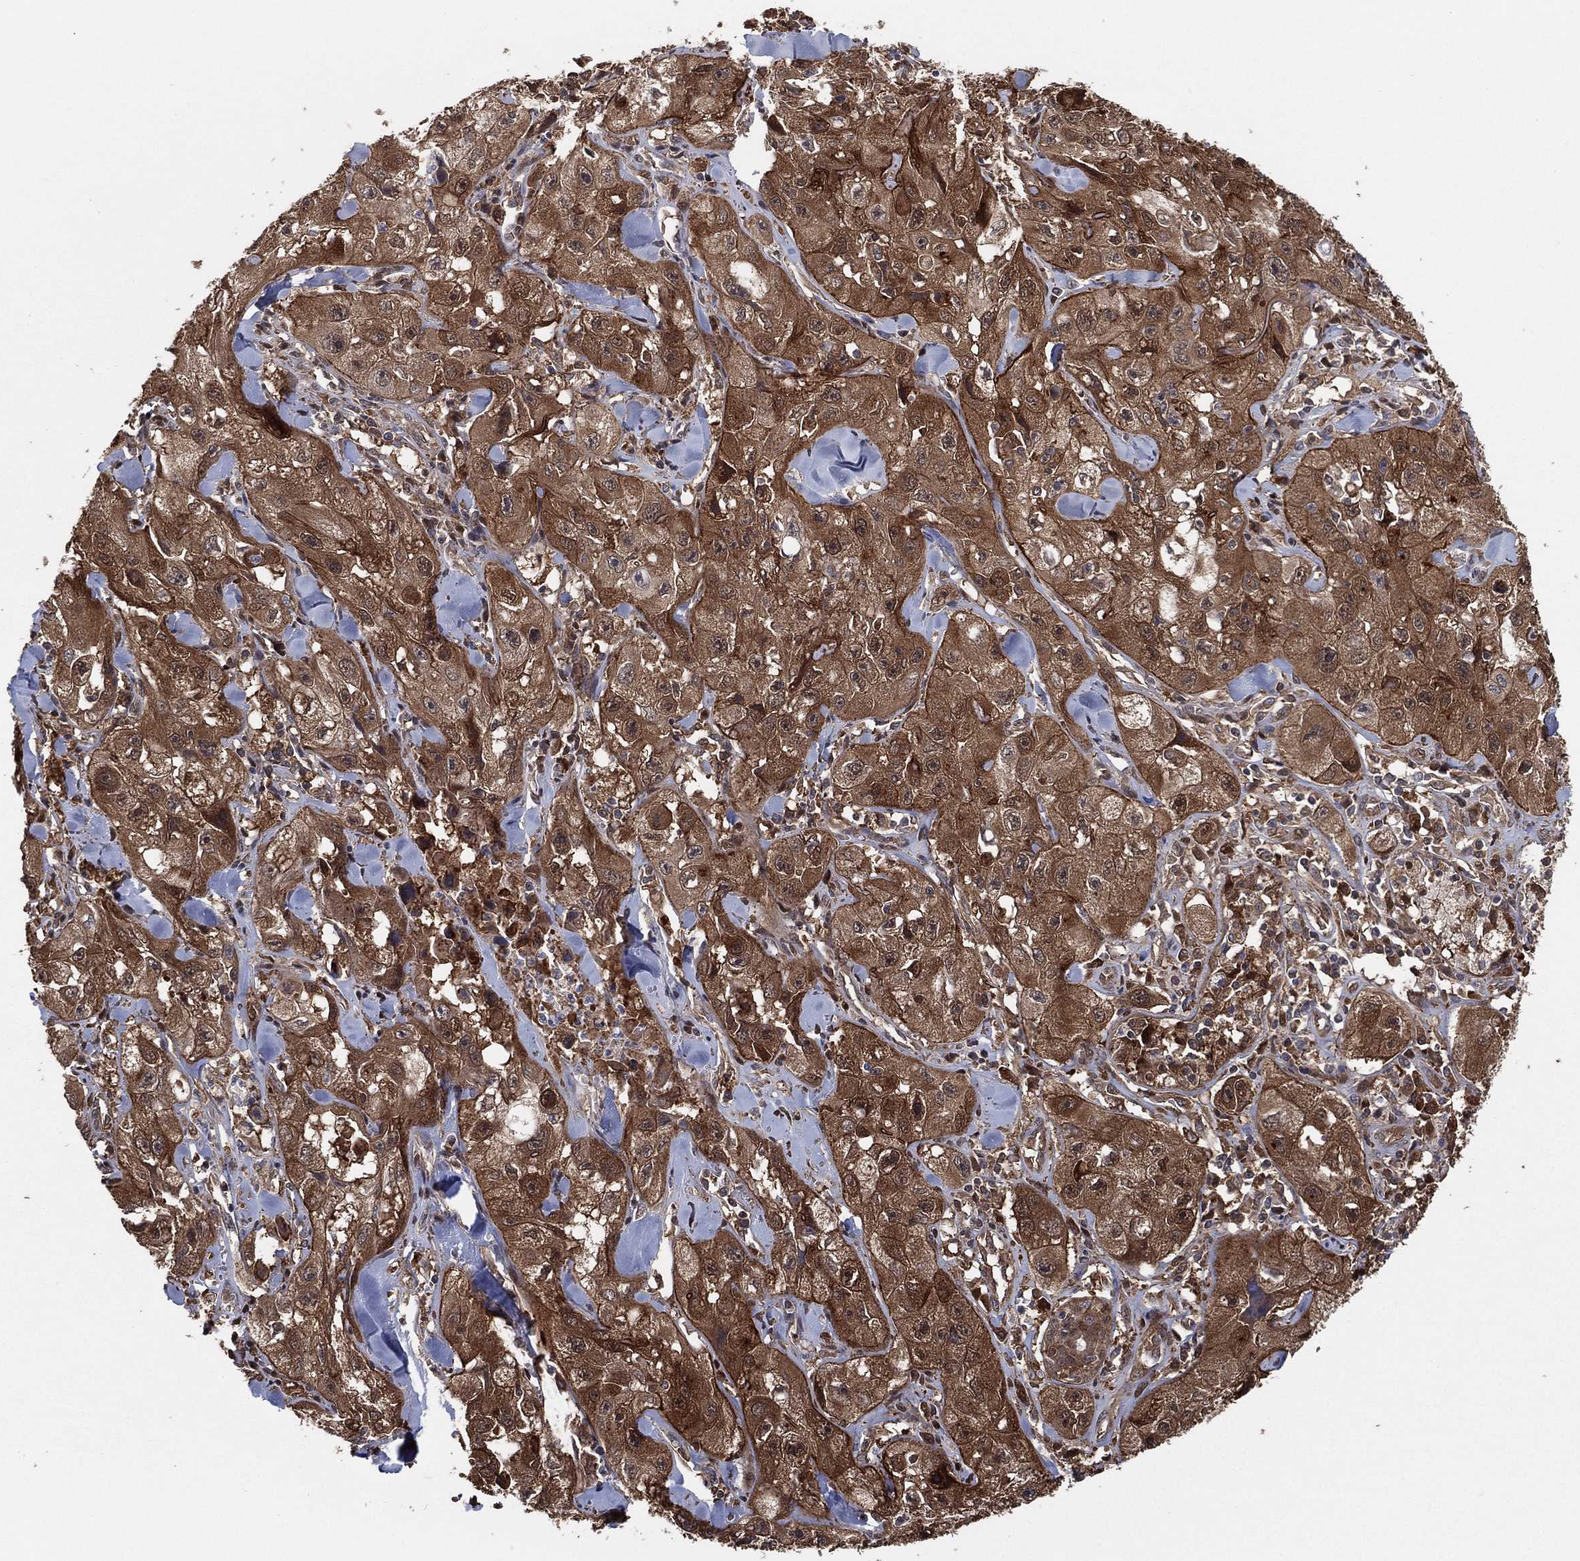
{"staining": {"intensity": "strong", "quantity": ">75%", "location": "cytoplasmic/membranous"}, "tissue": "skin cancer", "cell_type": "Tumor cells", "image_type": "cancer", "snomed": [{"axis": "morphology", "description": "Squamous cell carcinoma, NOS"}, {"axis": "topography", "description": "Skin"}, {"axis": "topography", "description": "Subcutis"}], "caption": "Immunohistochemical staining of human skin cancer (squamous cell carcinoma) demonstrates strong cytoplasmic/membranous protein positivity in approximately >75% of tumor cells. (DAB (3,3'-diaminobenzidine) IHC with brightfield microscopy, high magnification).", "gene": "PSMG4", "patient": {"sex": "male", "age": 73}}